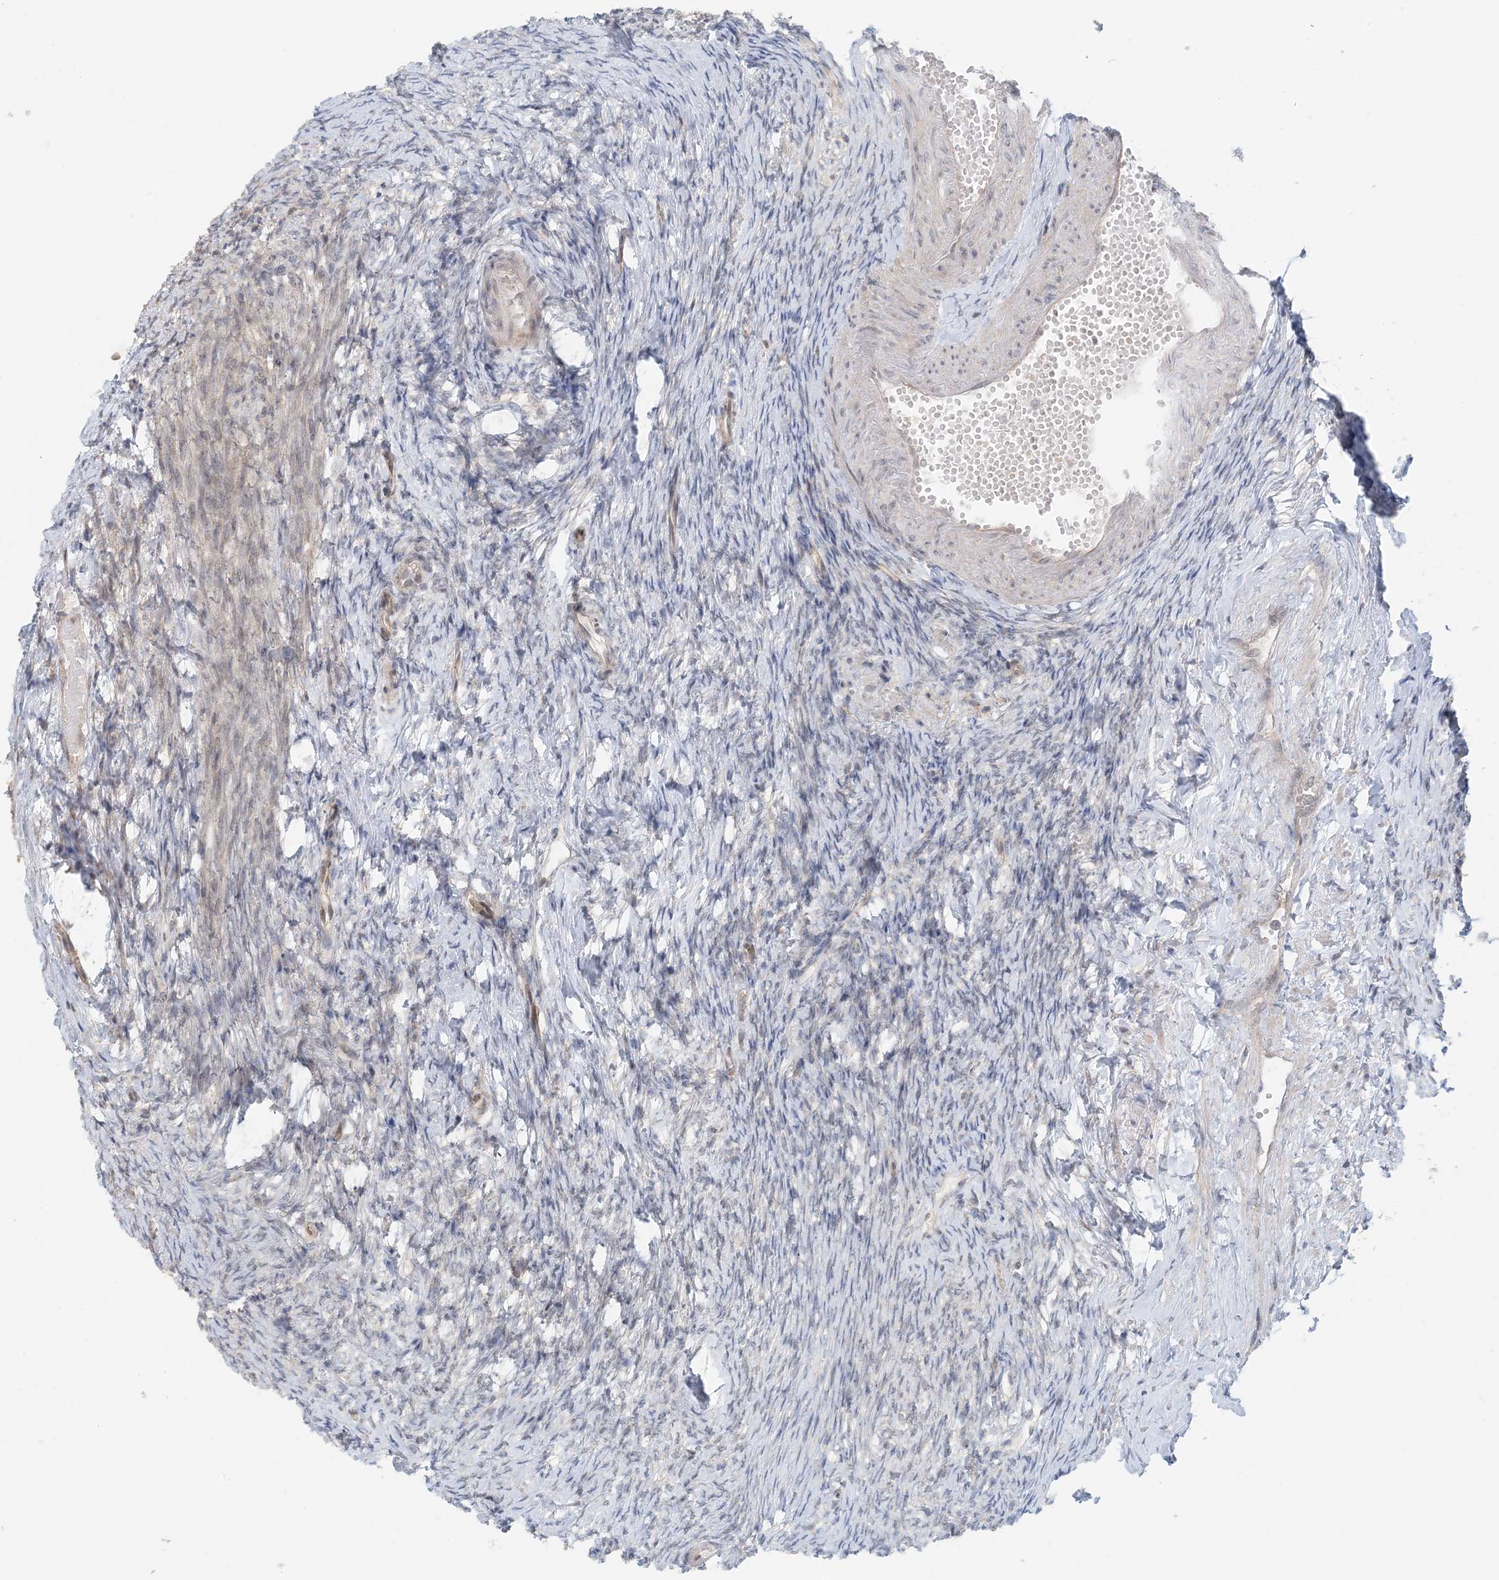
{"staining": {"intensity": "negative", "quantity": "none", "location": "none"}, "tissue": "ovary", "cell_type": "Ovarian stroma cells", "image_type": "normal", "snomed": [{"axis": "morphology", "description": "Normal tissue, NOS"}, {"axis": "morphology", "description": "Cyst, NOS"}, {"axis": "topography", "description": "Ovary"}], "caption": "Unremarkable ovary was stained to show a protein in brown. There is no significant staining in ovarian stroma cells. Nuclei are stained in blue.", "gene": "OBI1", "patient": {"sex": "female", "age": 33}}